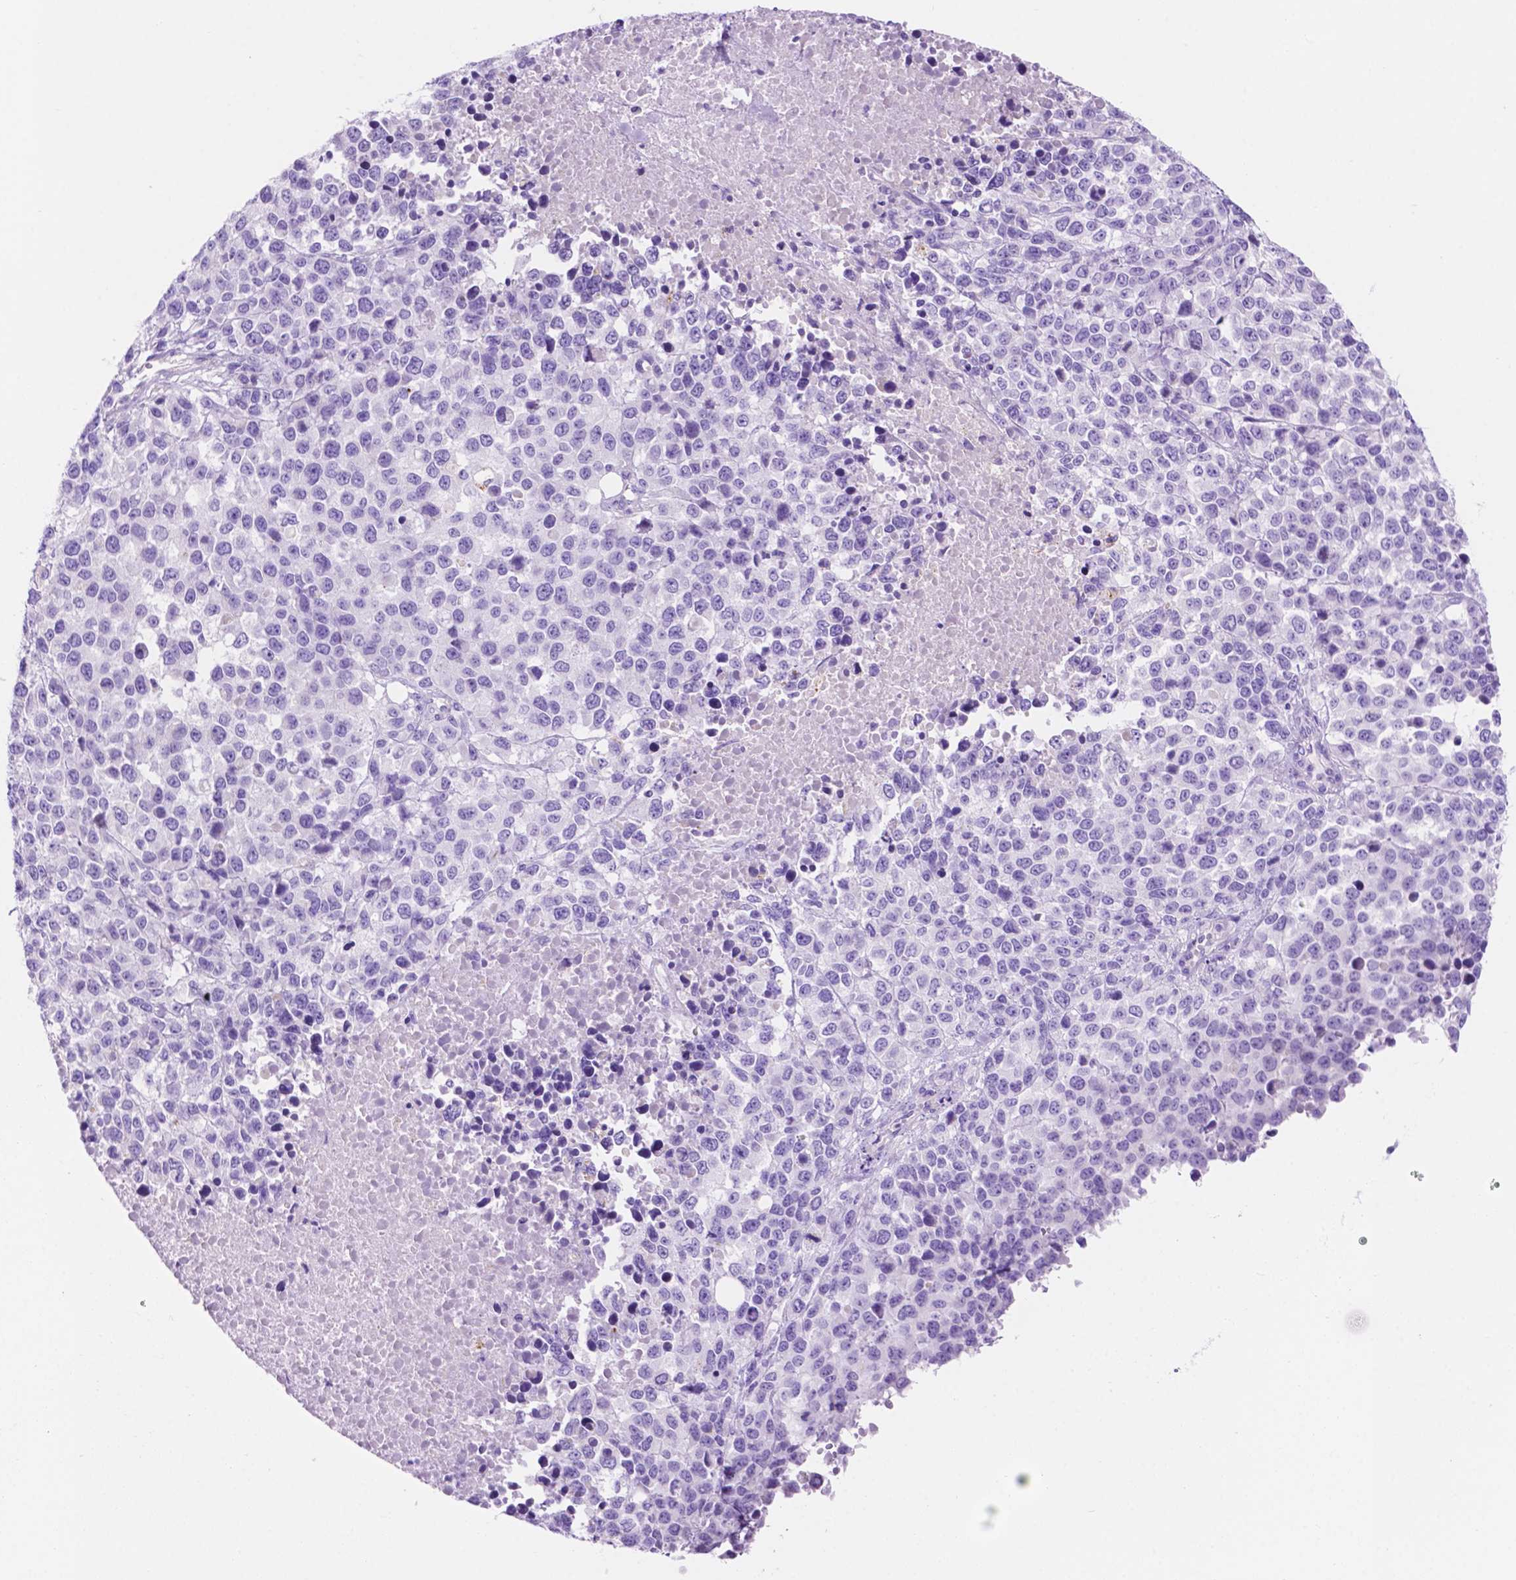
{"staining": {"intensity": "negative", "quantity": "none", "location": "none"}, "tissue": "melanoma", "cell_type": "Tumor cells", "image_type": "cancer", "snomed": [{"axis": "morphology", "description": "Malignant melanoma, Metastatic site"}, {"axis": "topography", "description": "Skin"}], "caption": "IHC image of neoplastic tissue: human melanoma stained with DAB (3,3'-diaminobenzidine) demonstrates no significant protein staining in tumor cells.", "gene": "IGFN1", "patient": {"sex": "male", "age": 84}}